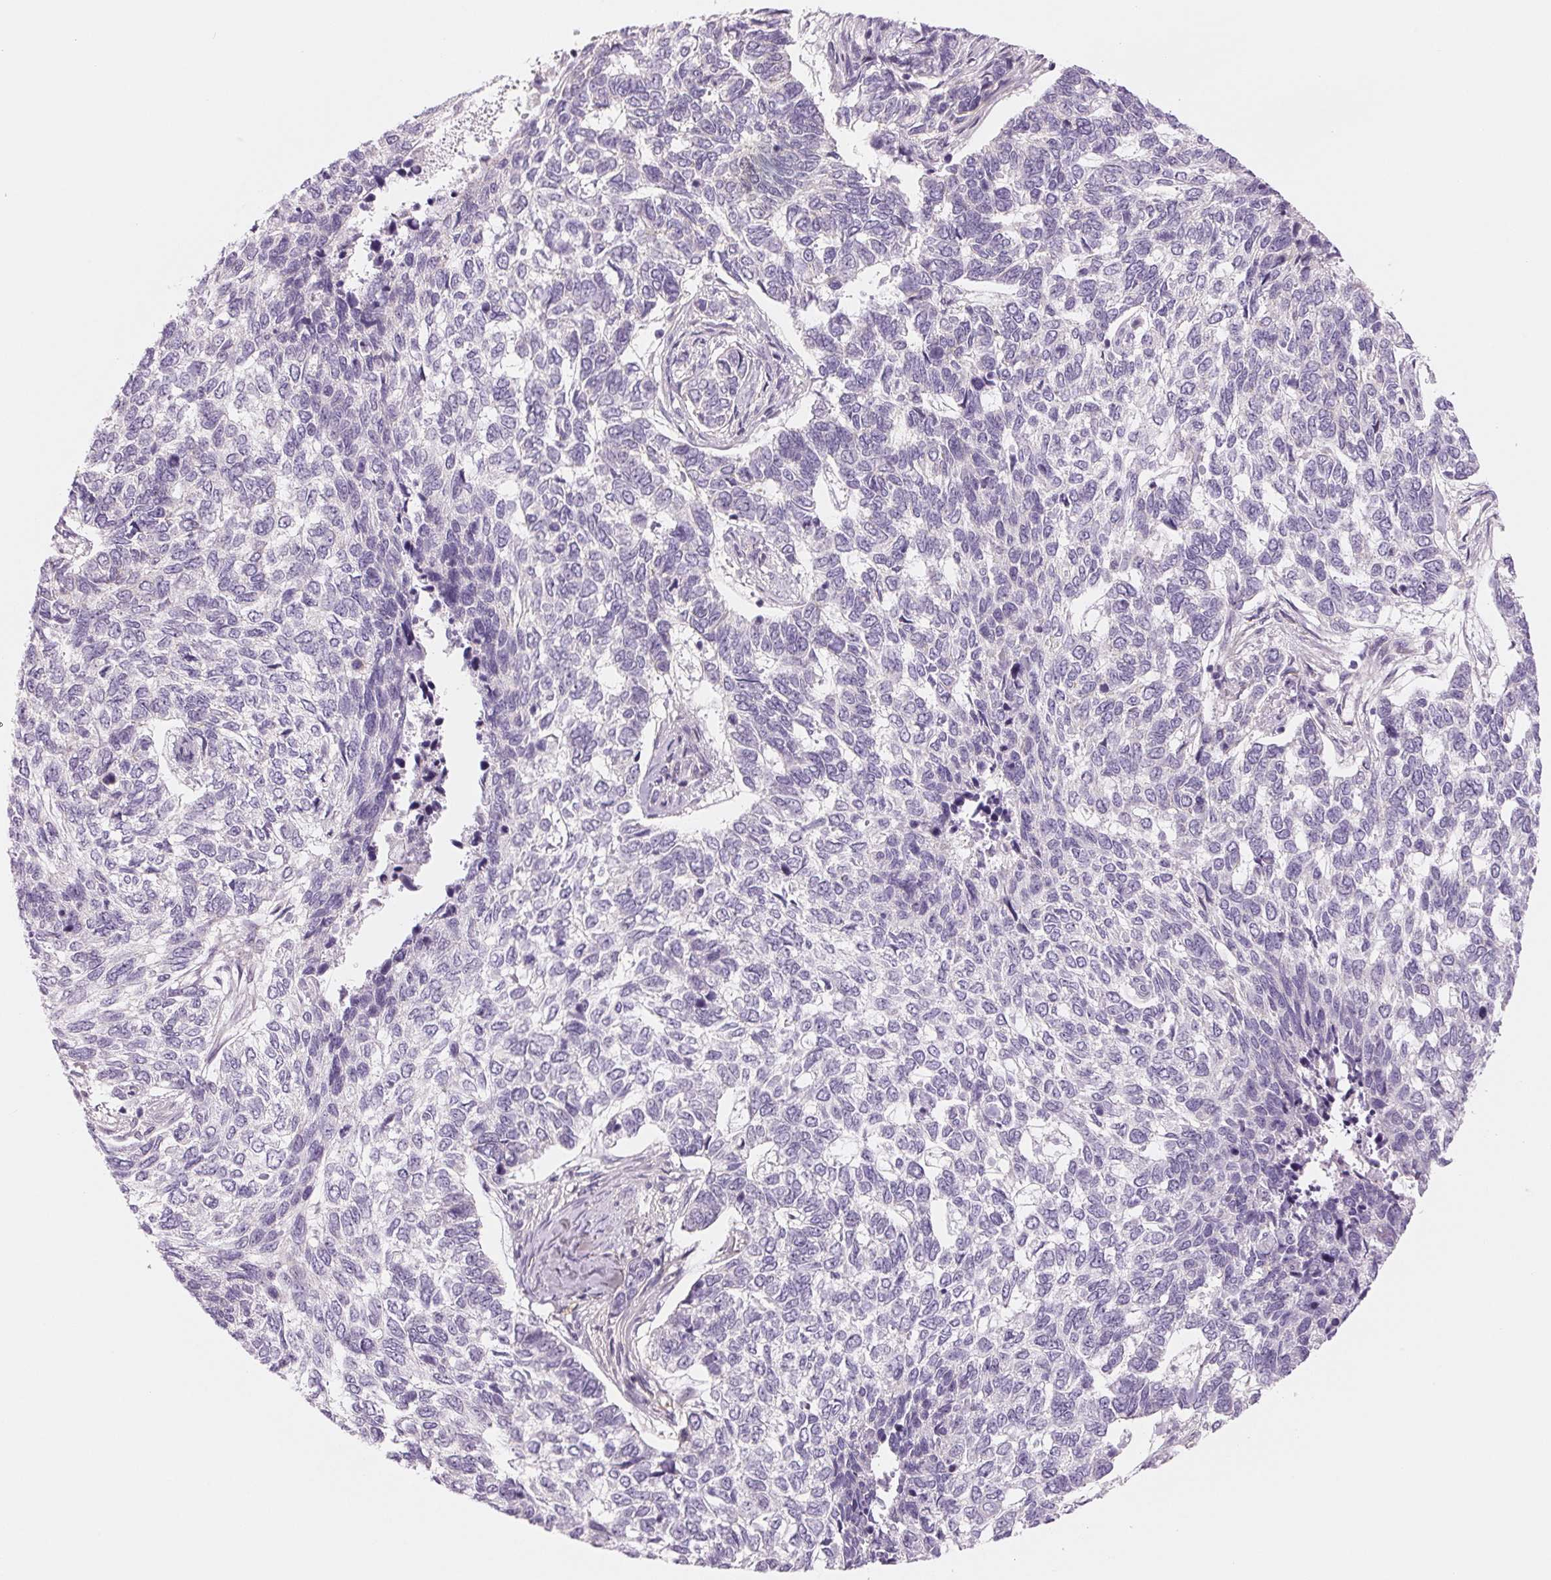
{"staining": {"intensity": "negative", "quantity": "none", "location": "none"}, "tissue": "skin cancer", "cell_type": "Tumor cells", "image_type": "cancer", "snomed": [{"axis": "morphology", "description": "Basal cell carcinoma"}, {"axis": "topography", "description": "Skin"}], "caption": "An immunohistochemistry (IHC) histopathology image of skin cancer is shown. There is no staining in tumor cells of skin cancer.", "gene": "CCDC168", "patient": {"sex": "female", "age": 65}}